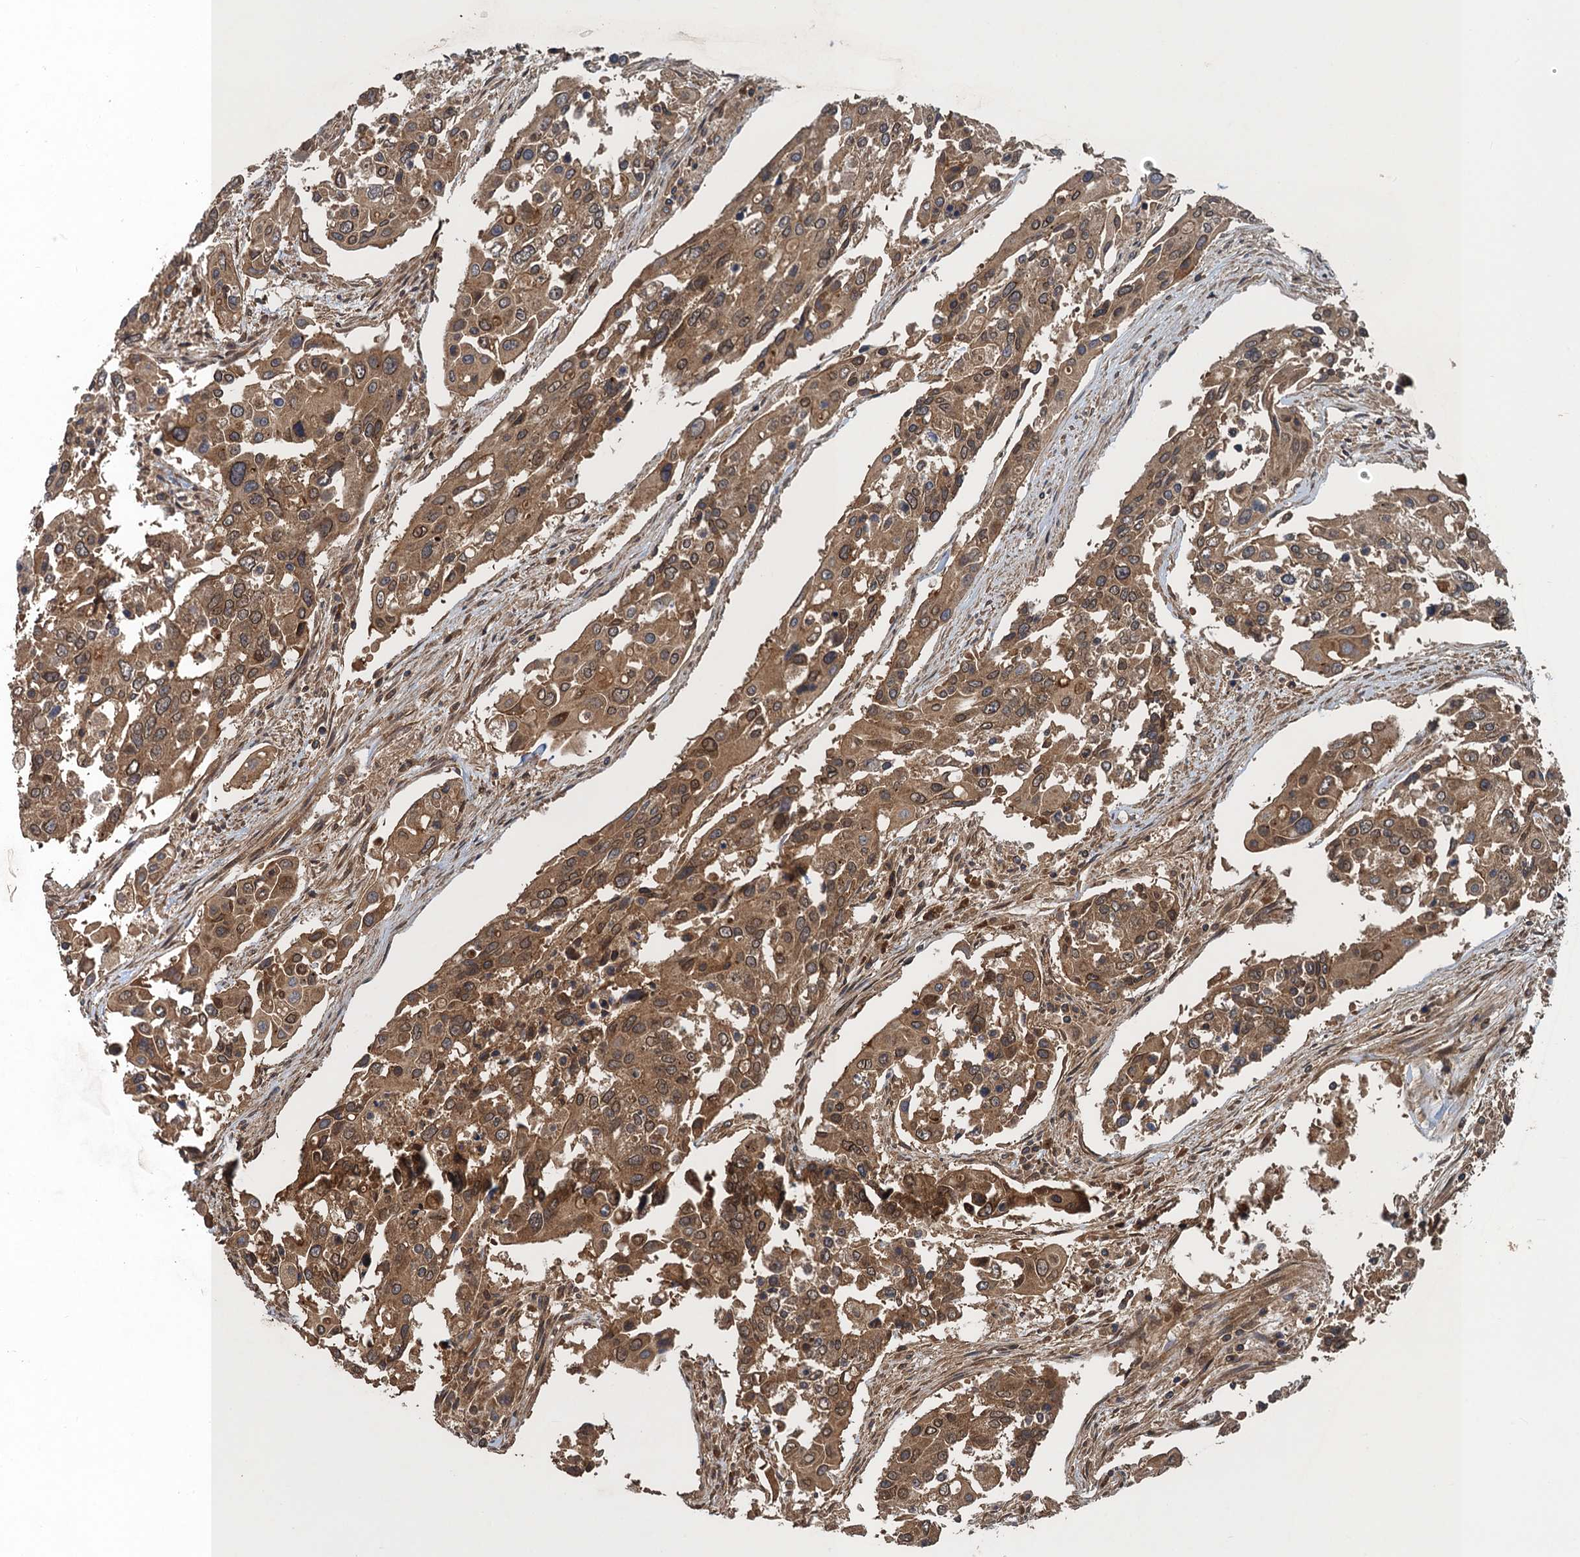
{"staining": {"intensity": "moderate", "quantity": ">75%", "location": "cytoplasmic/membranous,nuclear"}, "tissue": "colorectal cancer", "cell_type": "Tumor cells", "image_type": "cancer", "snomed": [{"axis": "morphology", "description": "Adenocarcinoma, NOS"}, {"axis": "topography", "description": "Colon"}], "caption": "Human colorectal cancer (adenocarcinoma) stained with a brown dye shows moderate cytoplasmic/membranous and nuclear positive positivity in approximately >75% of tumor cells.", "gene": "GLE1", "patient": {"sex": "male", "age": 77}}